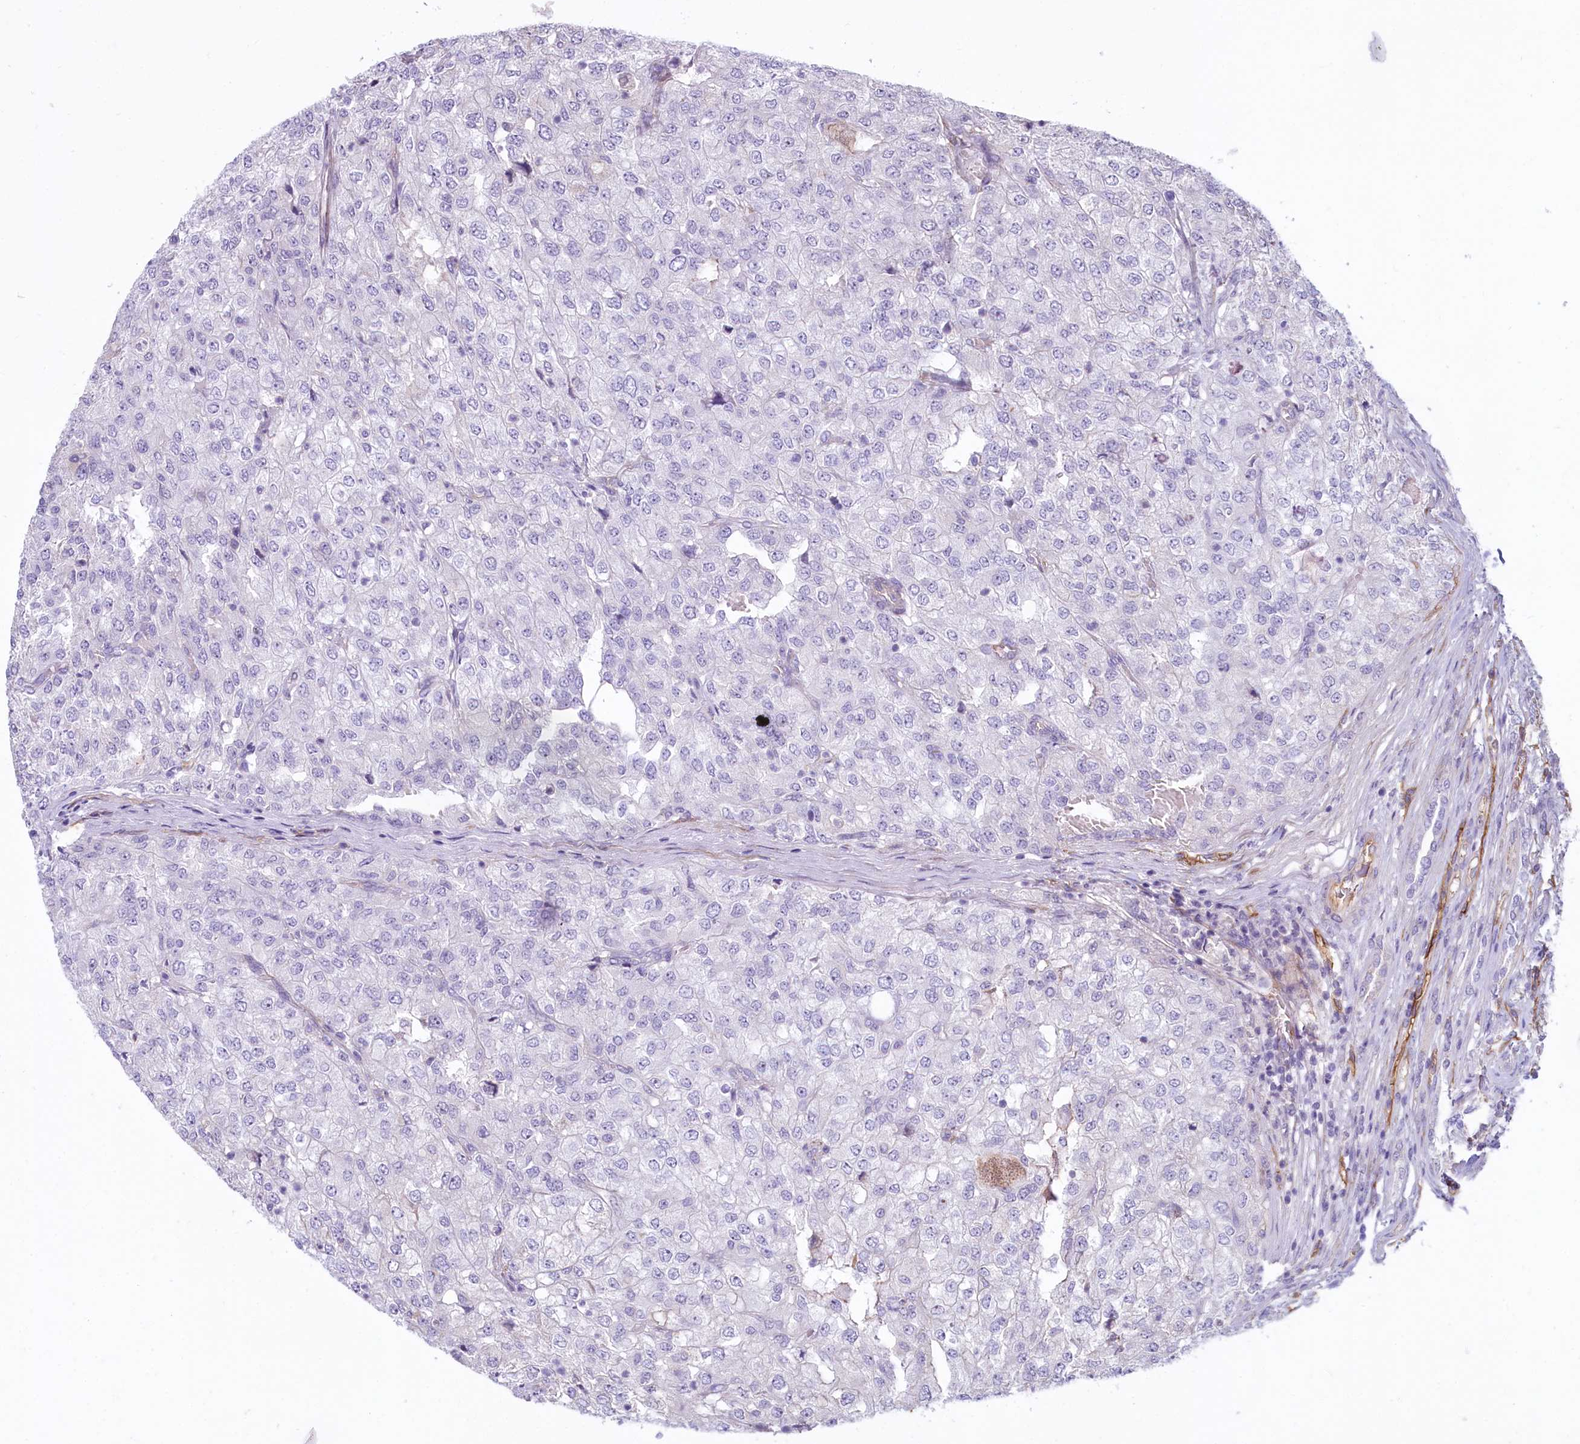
{"staining": {"intensity": "negative", "quantity": "none", "location": "none"}, "tissue": "renal cancer", "cell_type": "Tumor cells", "image_type": "cancer", "snomed": [{"axis": "morphology", "description": "Adenocarcinoma, NOS"}, {"axis": "topography", "description": "Kidney"}], "caption": "Renal cancer (adenocarcinoma) was stained to show a protein in brown. There is no significant staining in tumor cells.", "gene": "PROCR", "patient": {"sex": "female", "age": 54}}